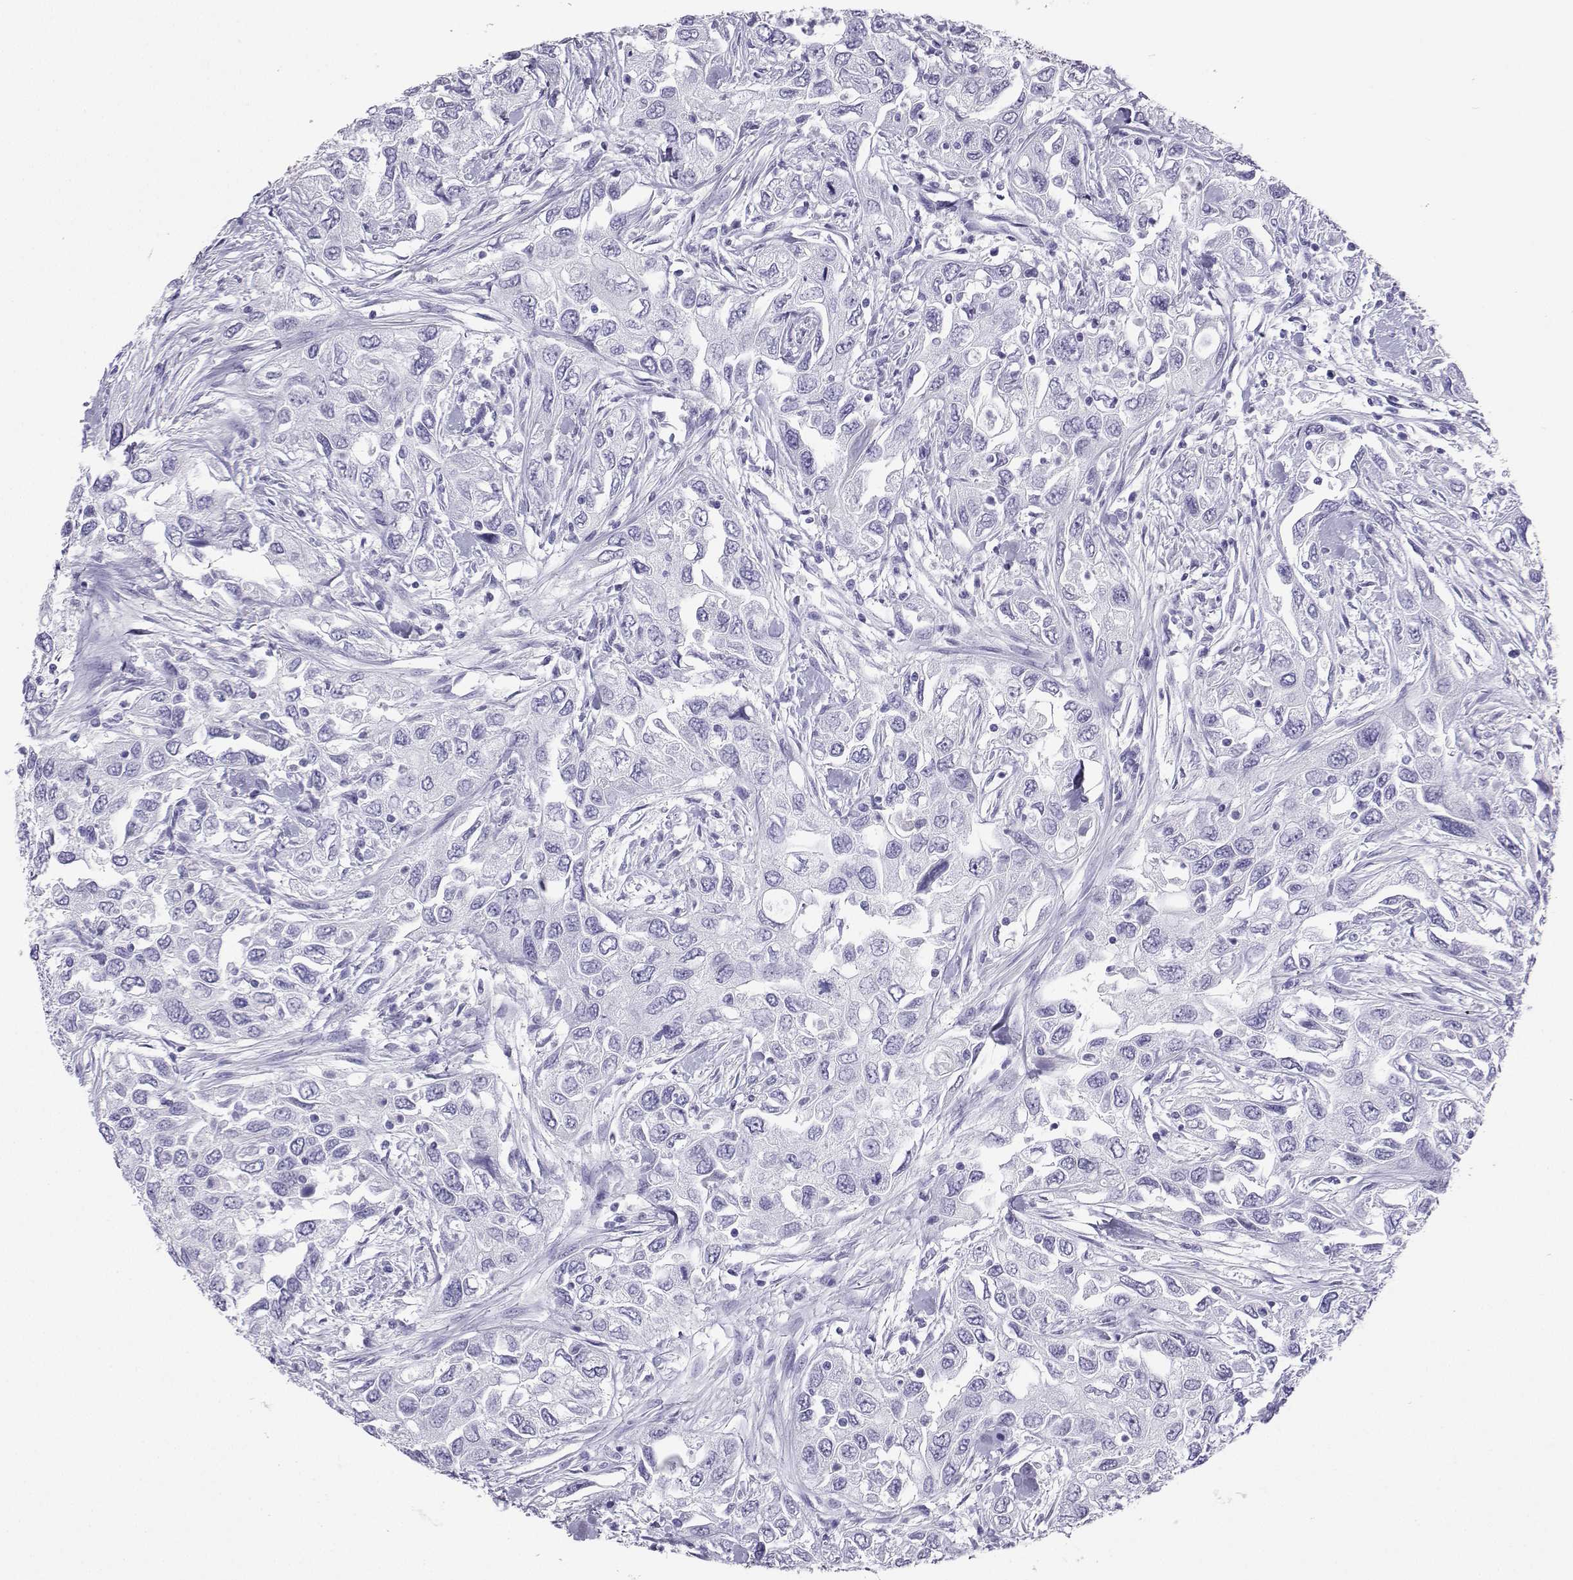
{"staining": {"intensity": "negative", "quantity": "none", "location": "none"}, "tissue": "urothelial cancer", "cell_type": "Tumor cells", "image_type": "cancer", "snomed": [{"axis": "morphology", "description": "Urothelial carcinoma, High grade"}, {"axis": "topography", "description": "Urinary bladder"}], "caption": "Immunohistochemical staining of high-grade urothelial carcinoma reveals no significant expression in tumor cells. (DAB immunohistochemistry visualized using brightfield microscopy, high magnification).", "gene": "LORICRIN", "patient": {"sex": "male", "age": 76}}